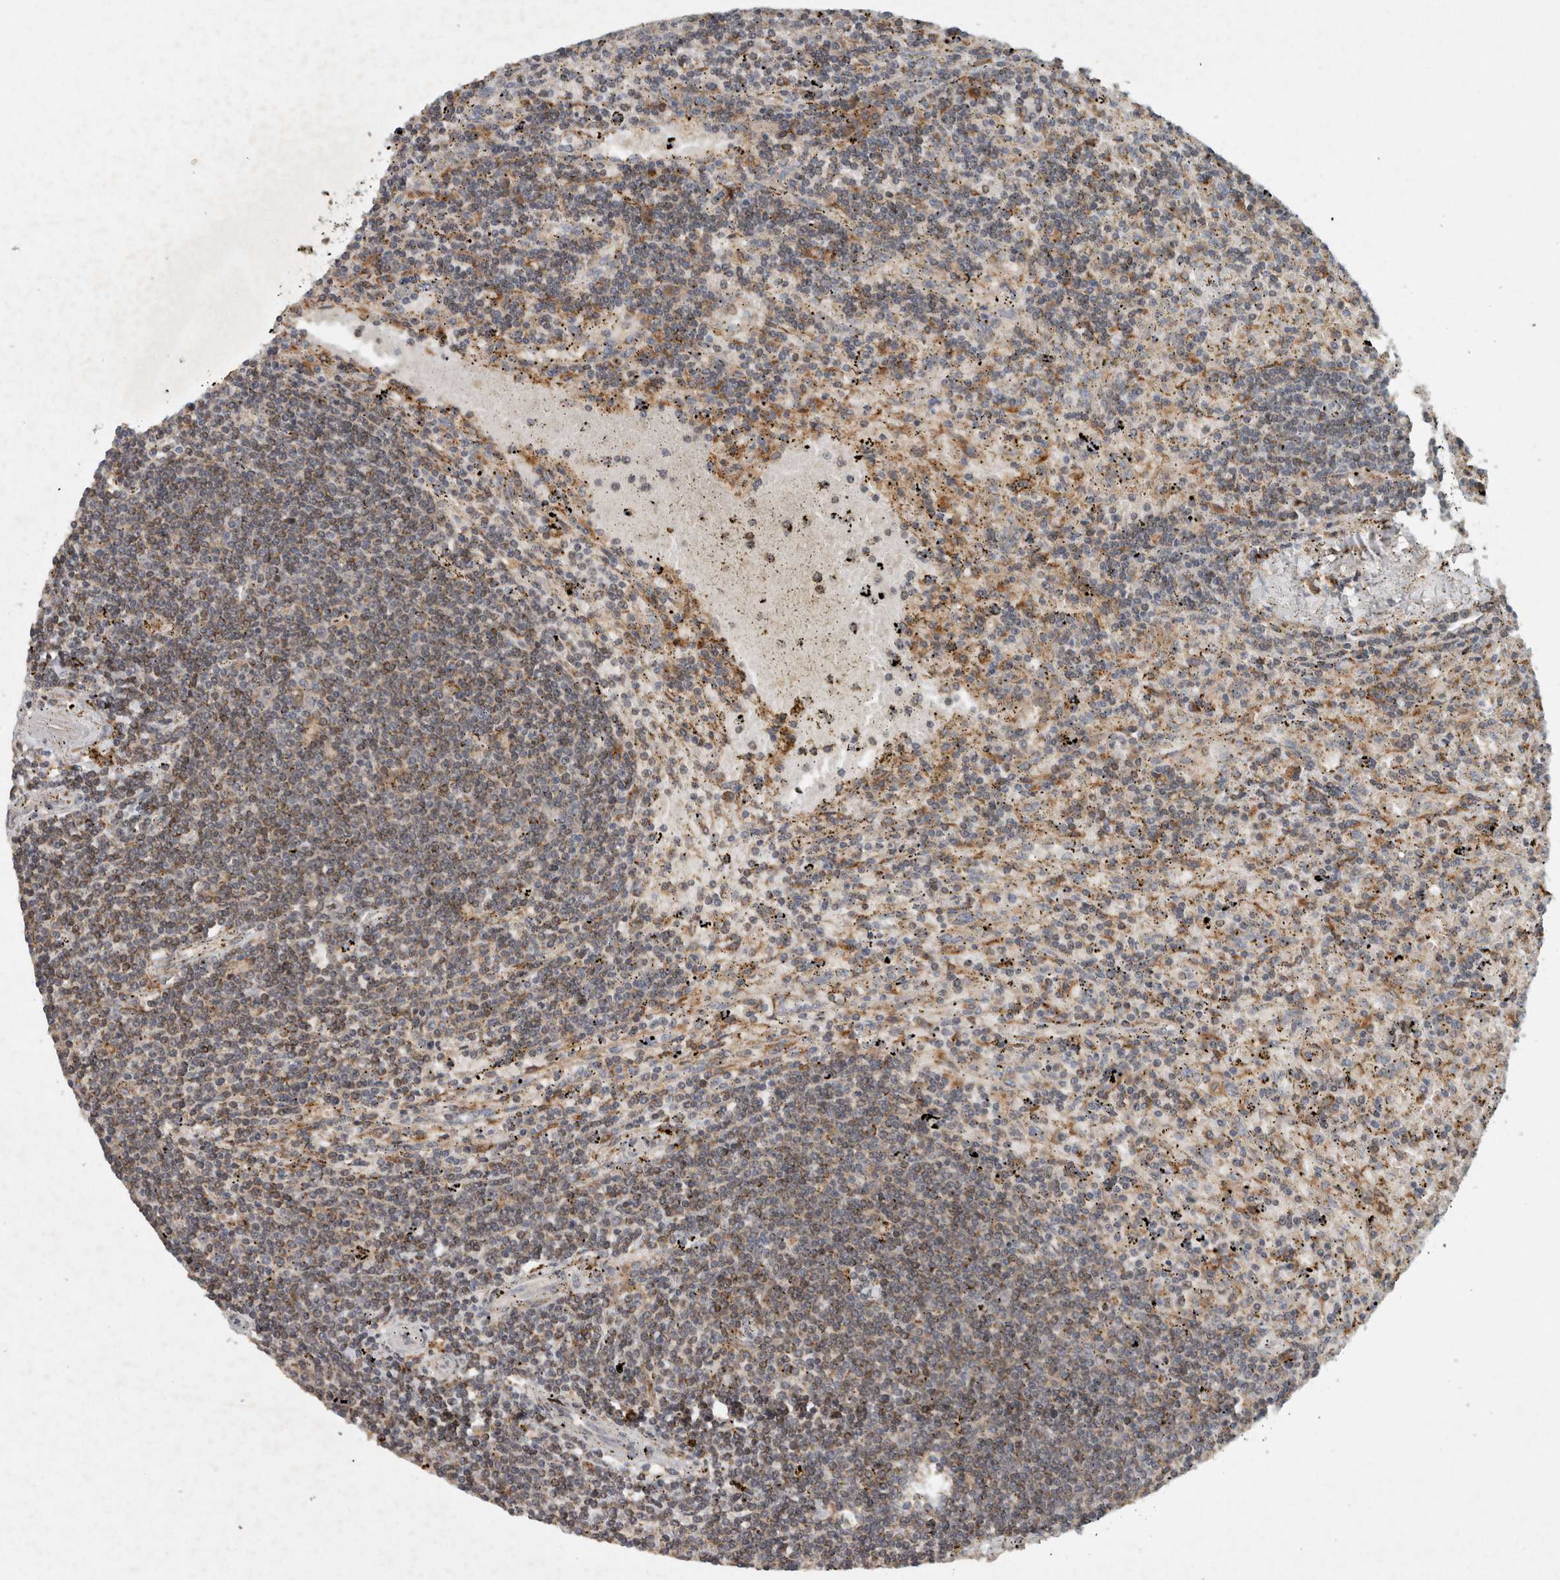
{"staining": {"intensity": "weak", "quantity": ">75%", "location": "cytoplasmic/membranous"}, "tissue": "lymphoma", "cell_type": "Tumor cells", "image_type": "cancer", "snomed": [{"axis": "morphology", "description": "Malignant lymphoma, non-Hodgkin's type, Low grade"}, {"axis": "topography", "description": "Spleen"}], "caption": "Protein staining demonstrates weak cytoplasmic/membranous staining in approximately >75% of tumor cells in low-grade malignant lymphoma, non-Hodgkin's type.", "gene": "GPR137B", "patient": {"sex": "male", "age": 76}}